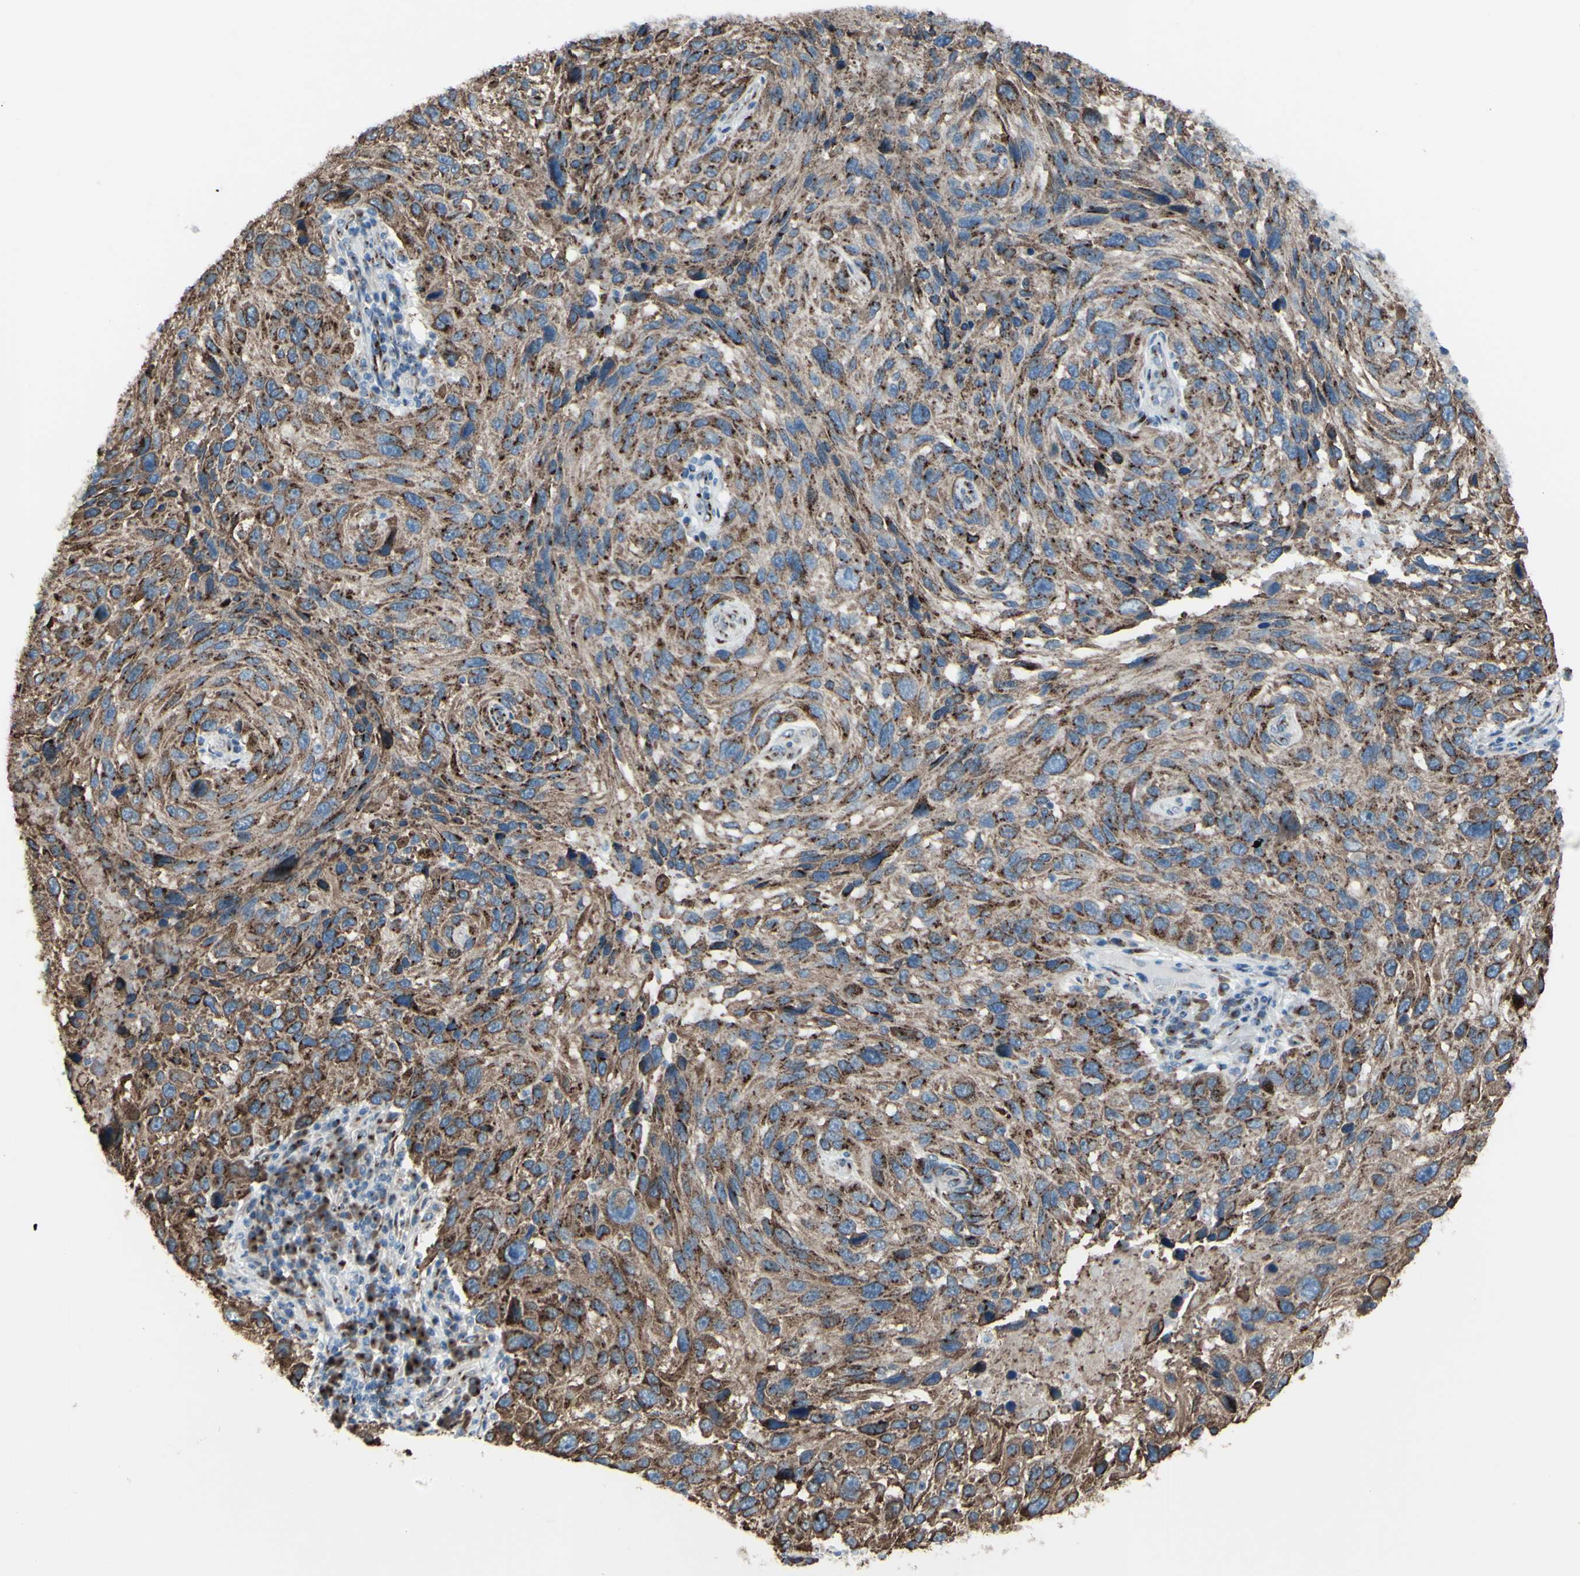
{"staining": {"intensity": "strong", "quantity": ">75%", "location": "cytoplasmic/membranous"}, "tissue": "melanoma", "cell_type": "Tumor cells", "image_type": "cancer", "snomed": [{"axis": "morphology", "description": "Malignant melanoma, NOS"}, {"axis": "topography", "description": "Skin"}], "caption": "Melanoma was stained to show a protein in brown. There is high levels of strong cytoplasmic/membranous positivity in approximately >75% of tumor cells.", "gene": "GLG1", "patient": {"sex": "male", "age": 53}}